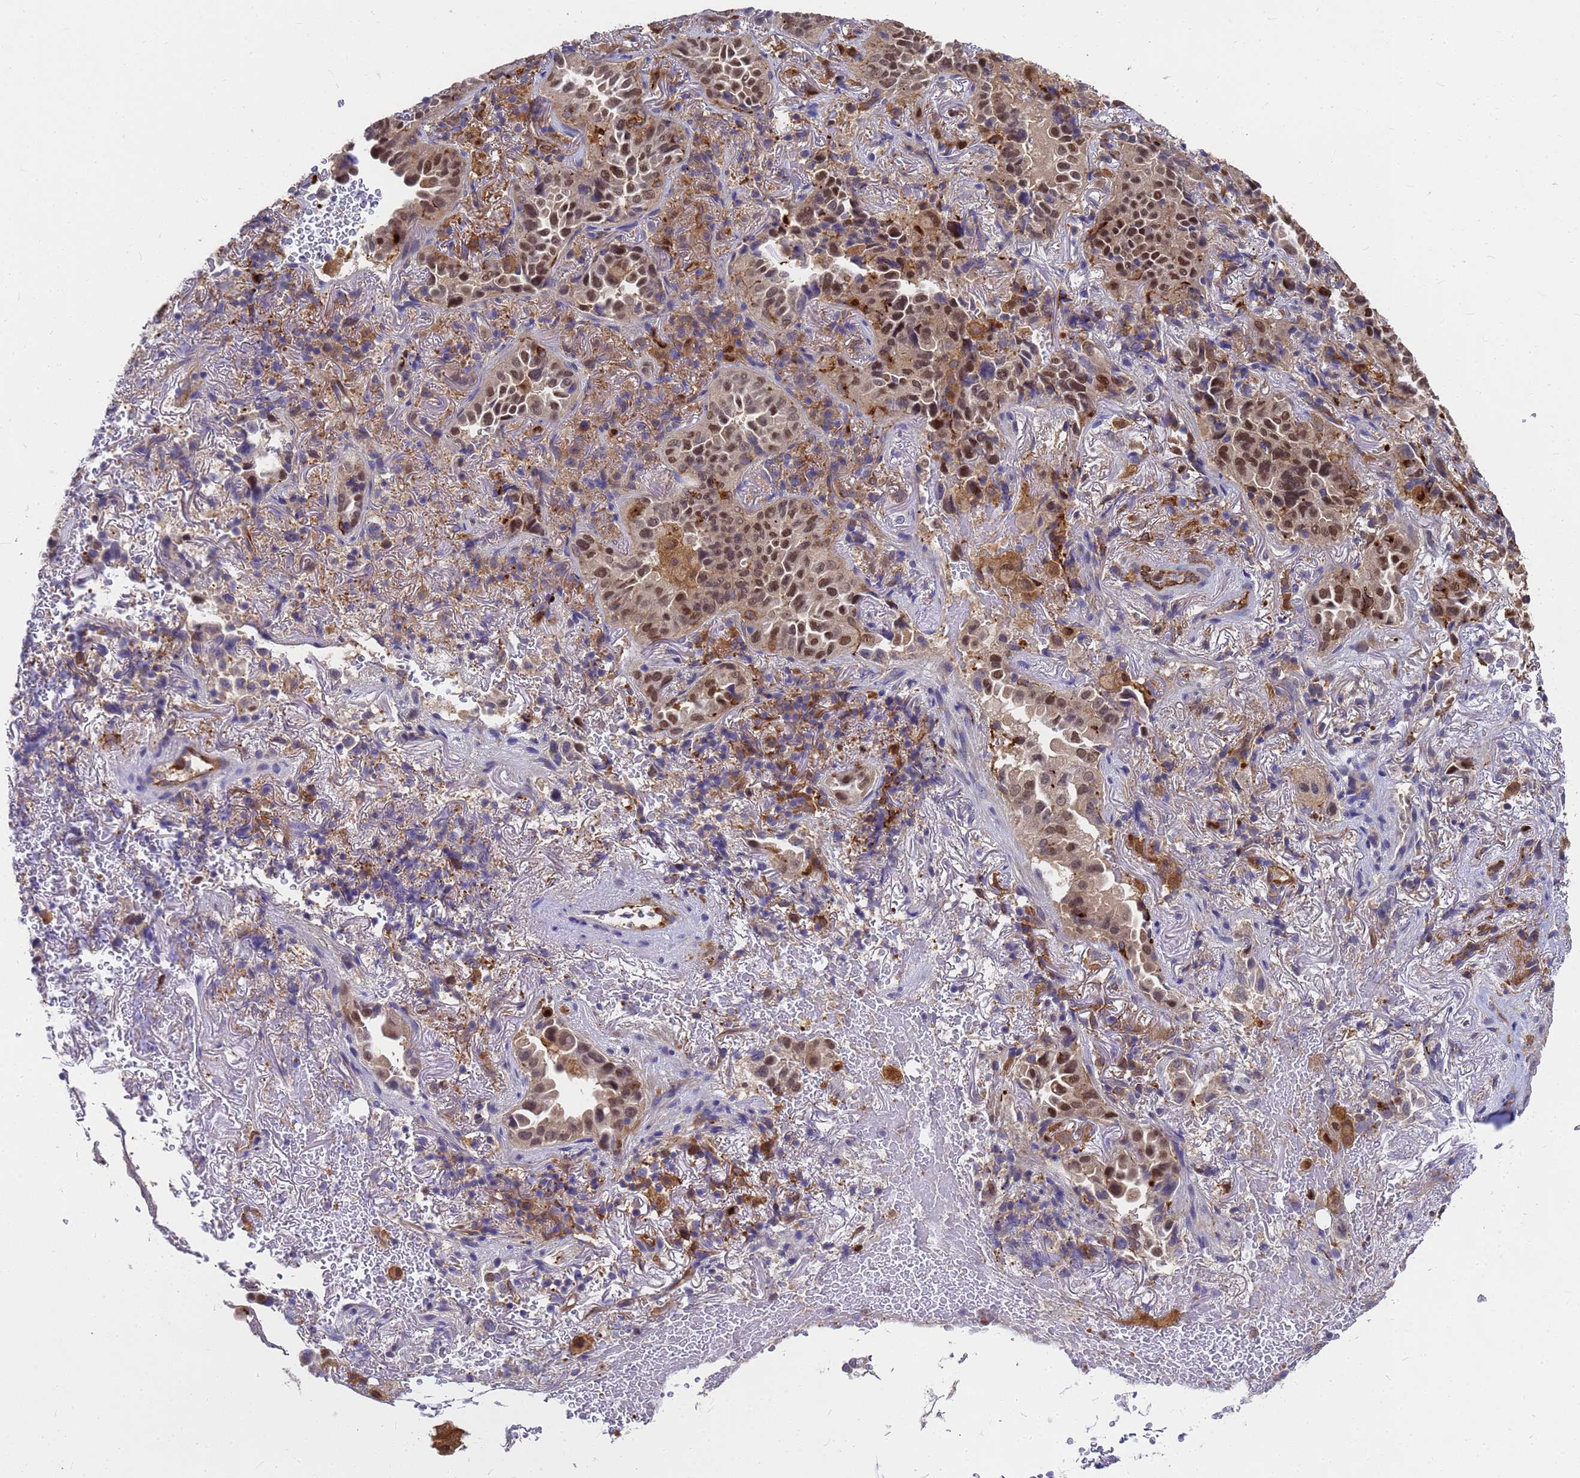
{"staining": {"intensity": "weak", "quantity": "<25%", "location": "cytoplasmic/membranous"}, "tissue": "lung cancer", "cell_type": "Tumor cells", "image_type": "cancer", "snomed": [{"axis": "morphology", "description": "Adenocarcinoma, NOS"}, {"axis": "topography", "description": "Lung"}], "caption": "This is a photomicrograph of immunohistochemistry (IHC) staining of lung cancer, which shows no staining in tumor cells.", "gene": "SLC35E2B", "patient": {"sex": "female", "age": 69}}